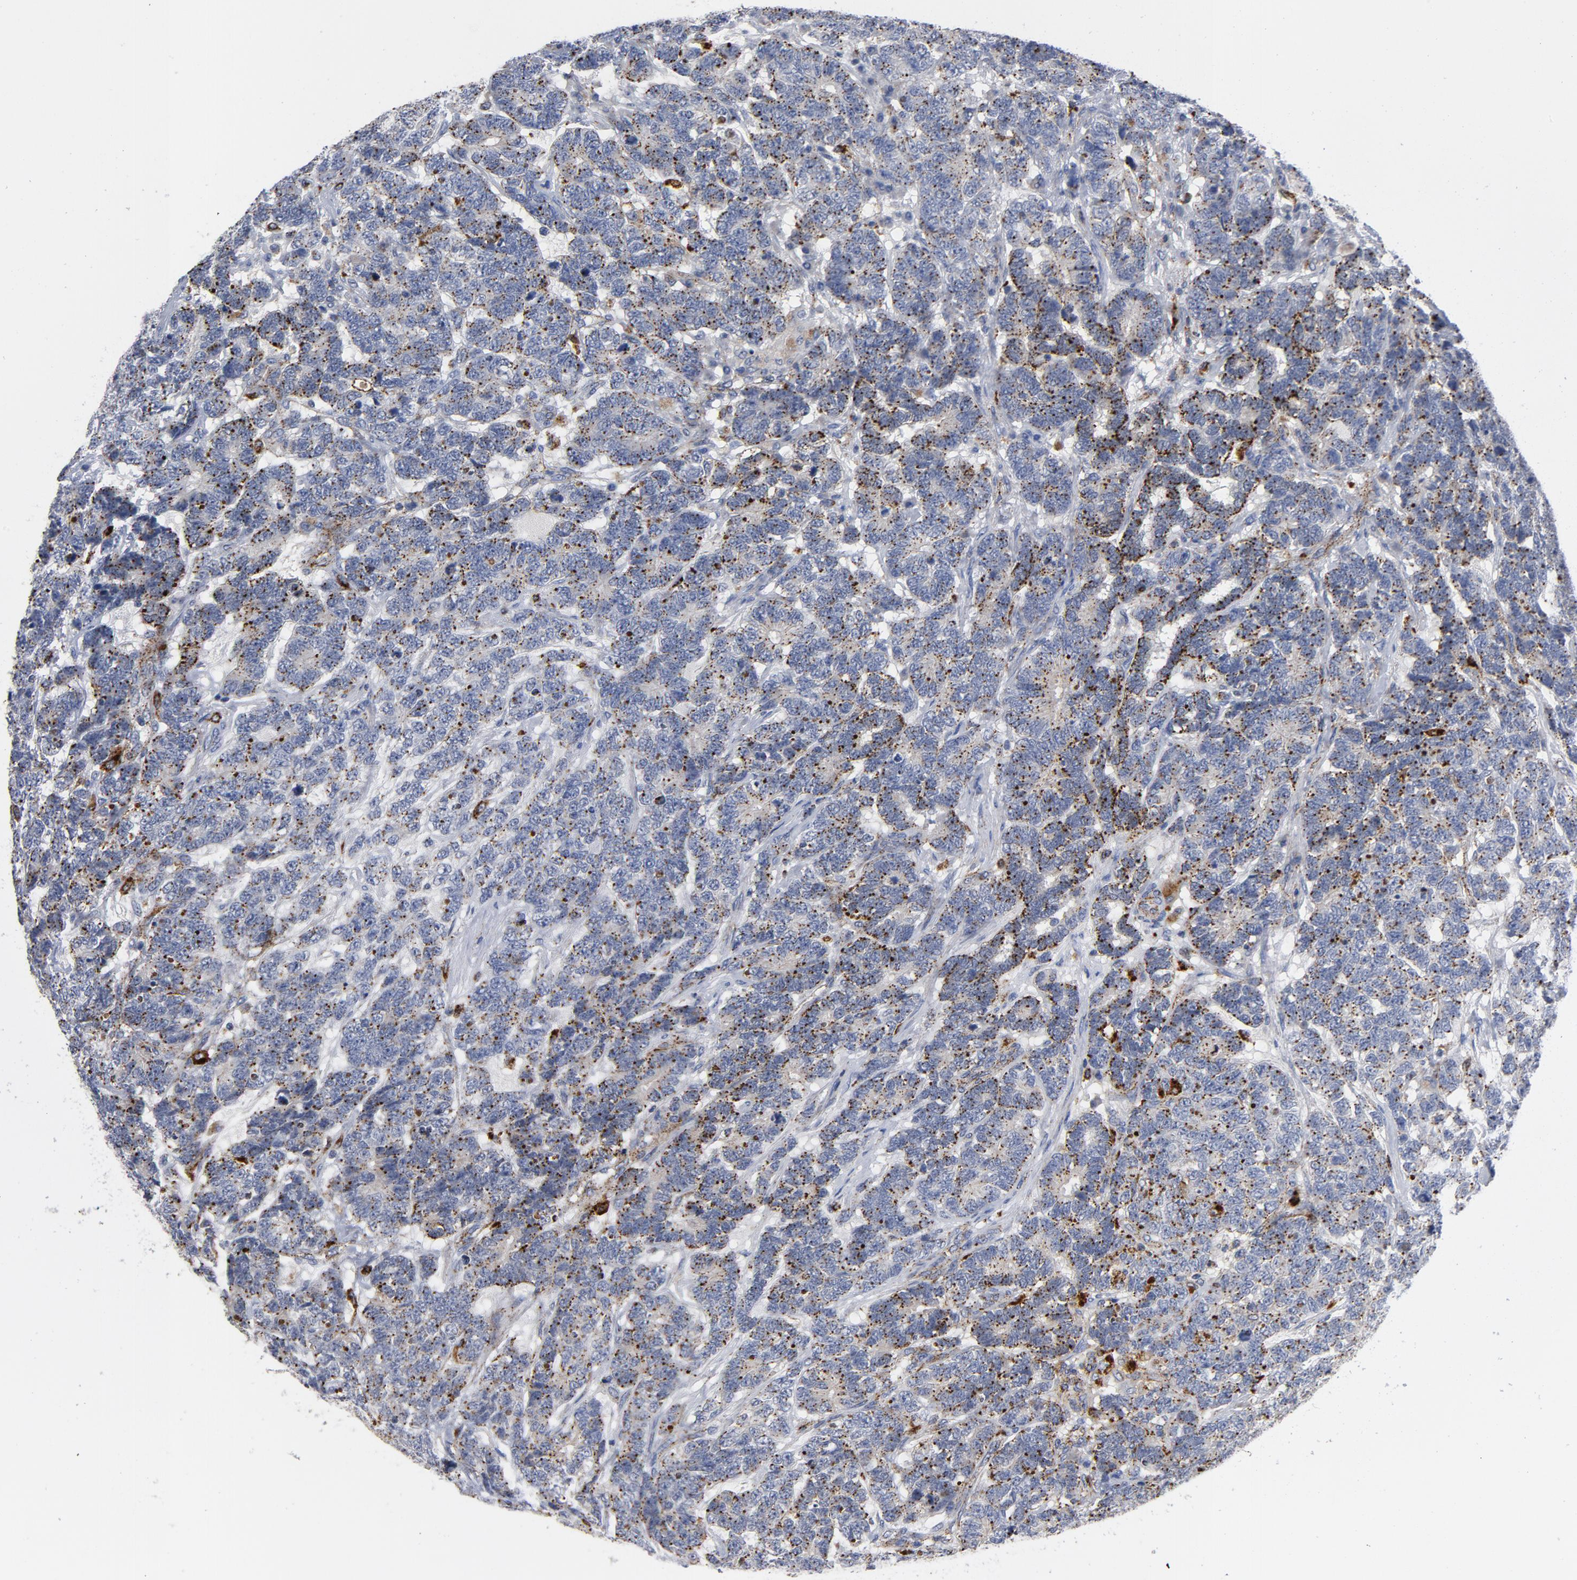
{"staining": {"intensity": "moderate", "quantity": ">75%", "location": "cytoplasmic/membranous"}, "tissue": "testis cancer", "cell_type": "Tumor cells", "image_type": "cancer", "snomed": [{"axis": "morphology", "description": "Carcinoma, Embryonal, NOS"}, {"axis": "topography", "description": "Testis"}], "caption": "Immunohistochemical staining of testis cancer (embryonal carcinoma) reveals medium levels of moderate cytoplasmic/membranous protein positivity in about >75% of tumor cells.", "gene": "AKT2", "patient": {"sex": "male", "age": 26}}